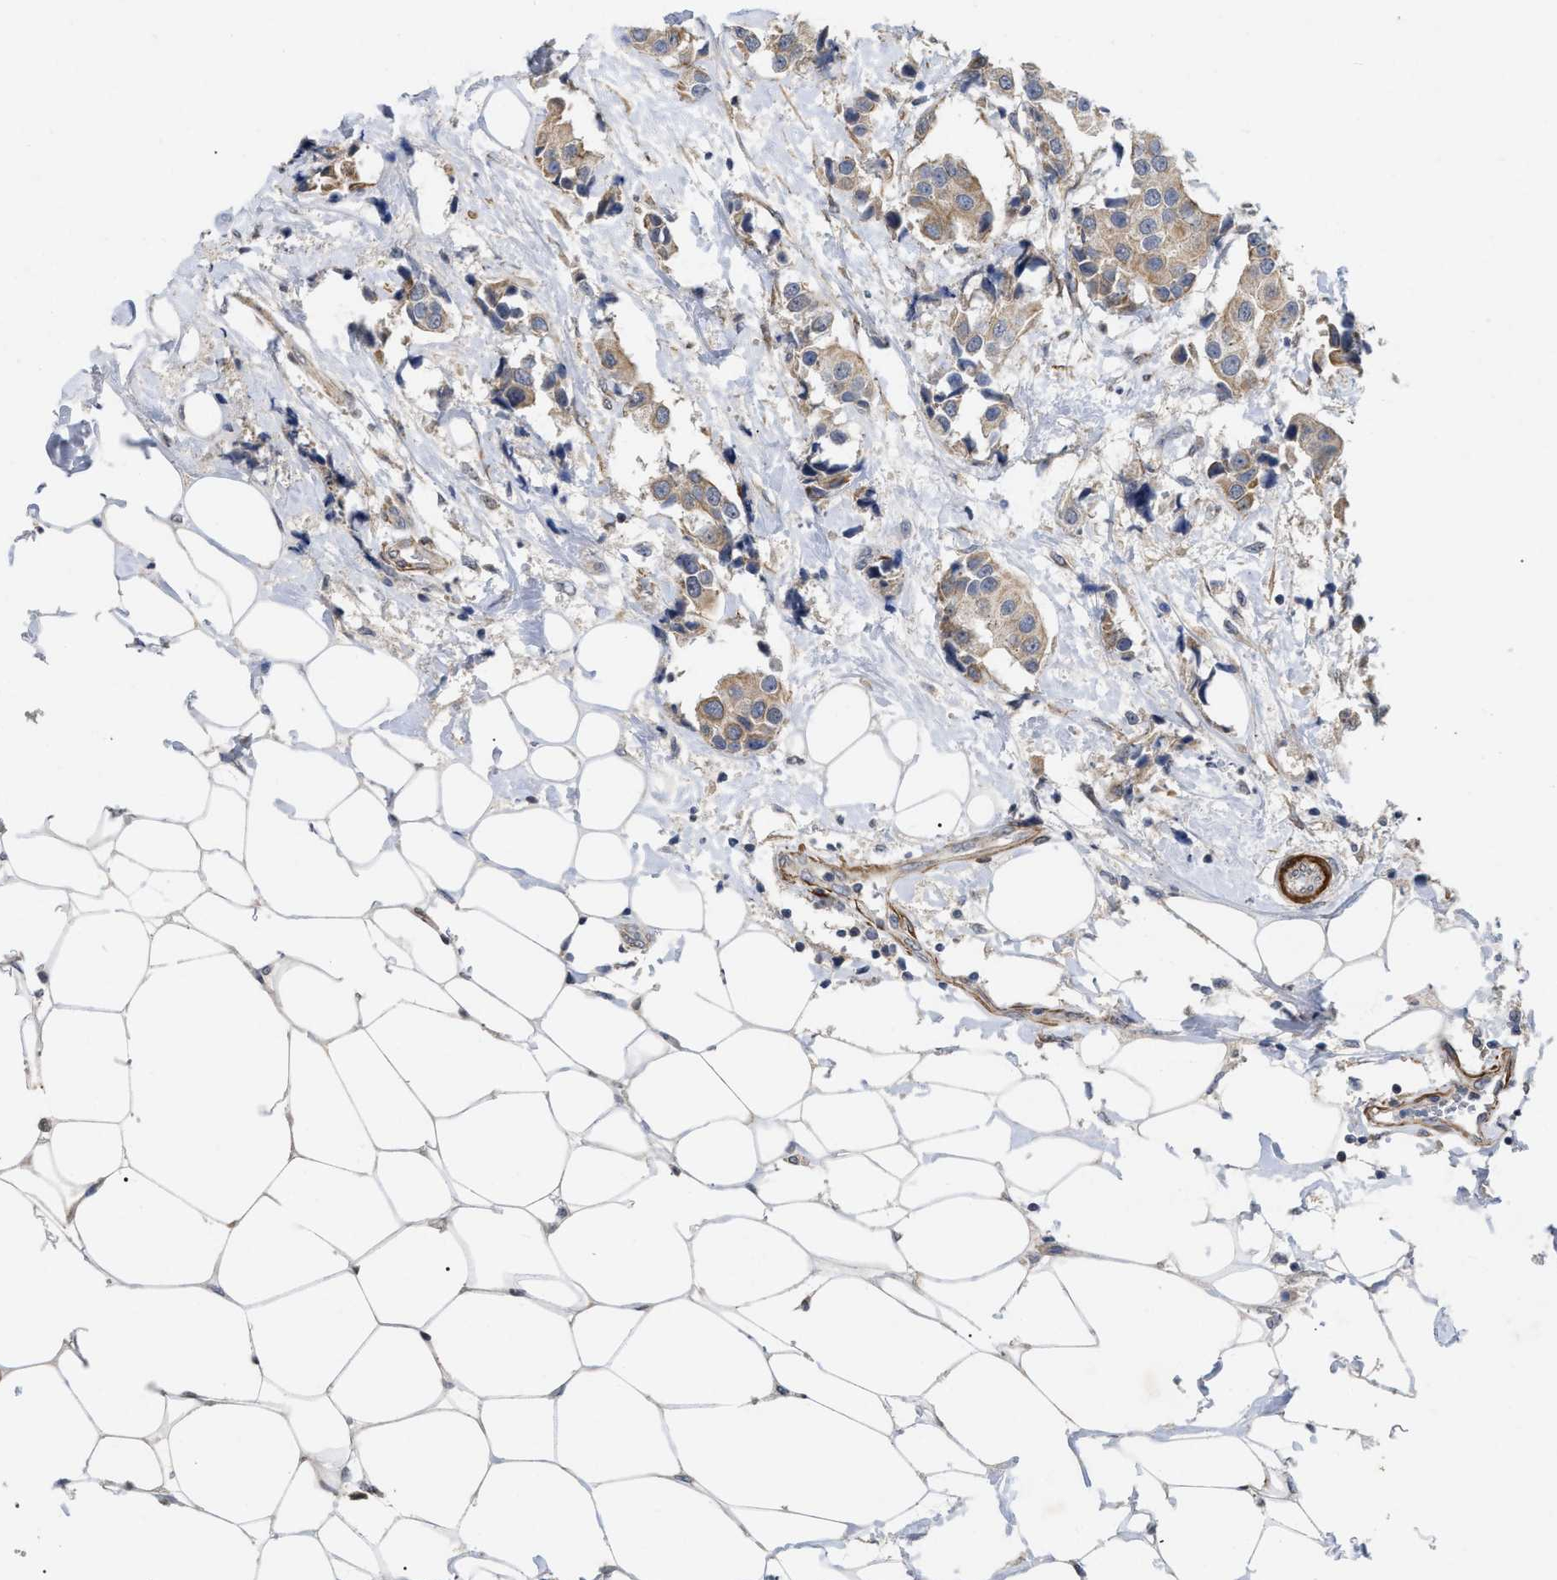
{"staining": {"intensity": "moderate", "quantity": ">75%", "location": "cytoplasmic/membranous"}, "tissue": "breast cancer", "cell_type": "Tumor cells", "image_type": "cancer", "snomed": [{"axis": "morphology", "description": "Normal tissue, NOS"}, {"axis": "morphology", "description": "Duct carcinoma"}, {"axis": "topography", "description": "Breast"}], "caption": "Moderate cytoplasmic/membranous protein positivity is identified in approximately >75% of tumor cells in breast cancer (intraductal carcinoma).", "gene": "ST6GALNAC6", "patient": {"sex": "female", "age": 39}}